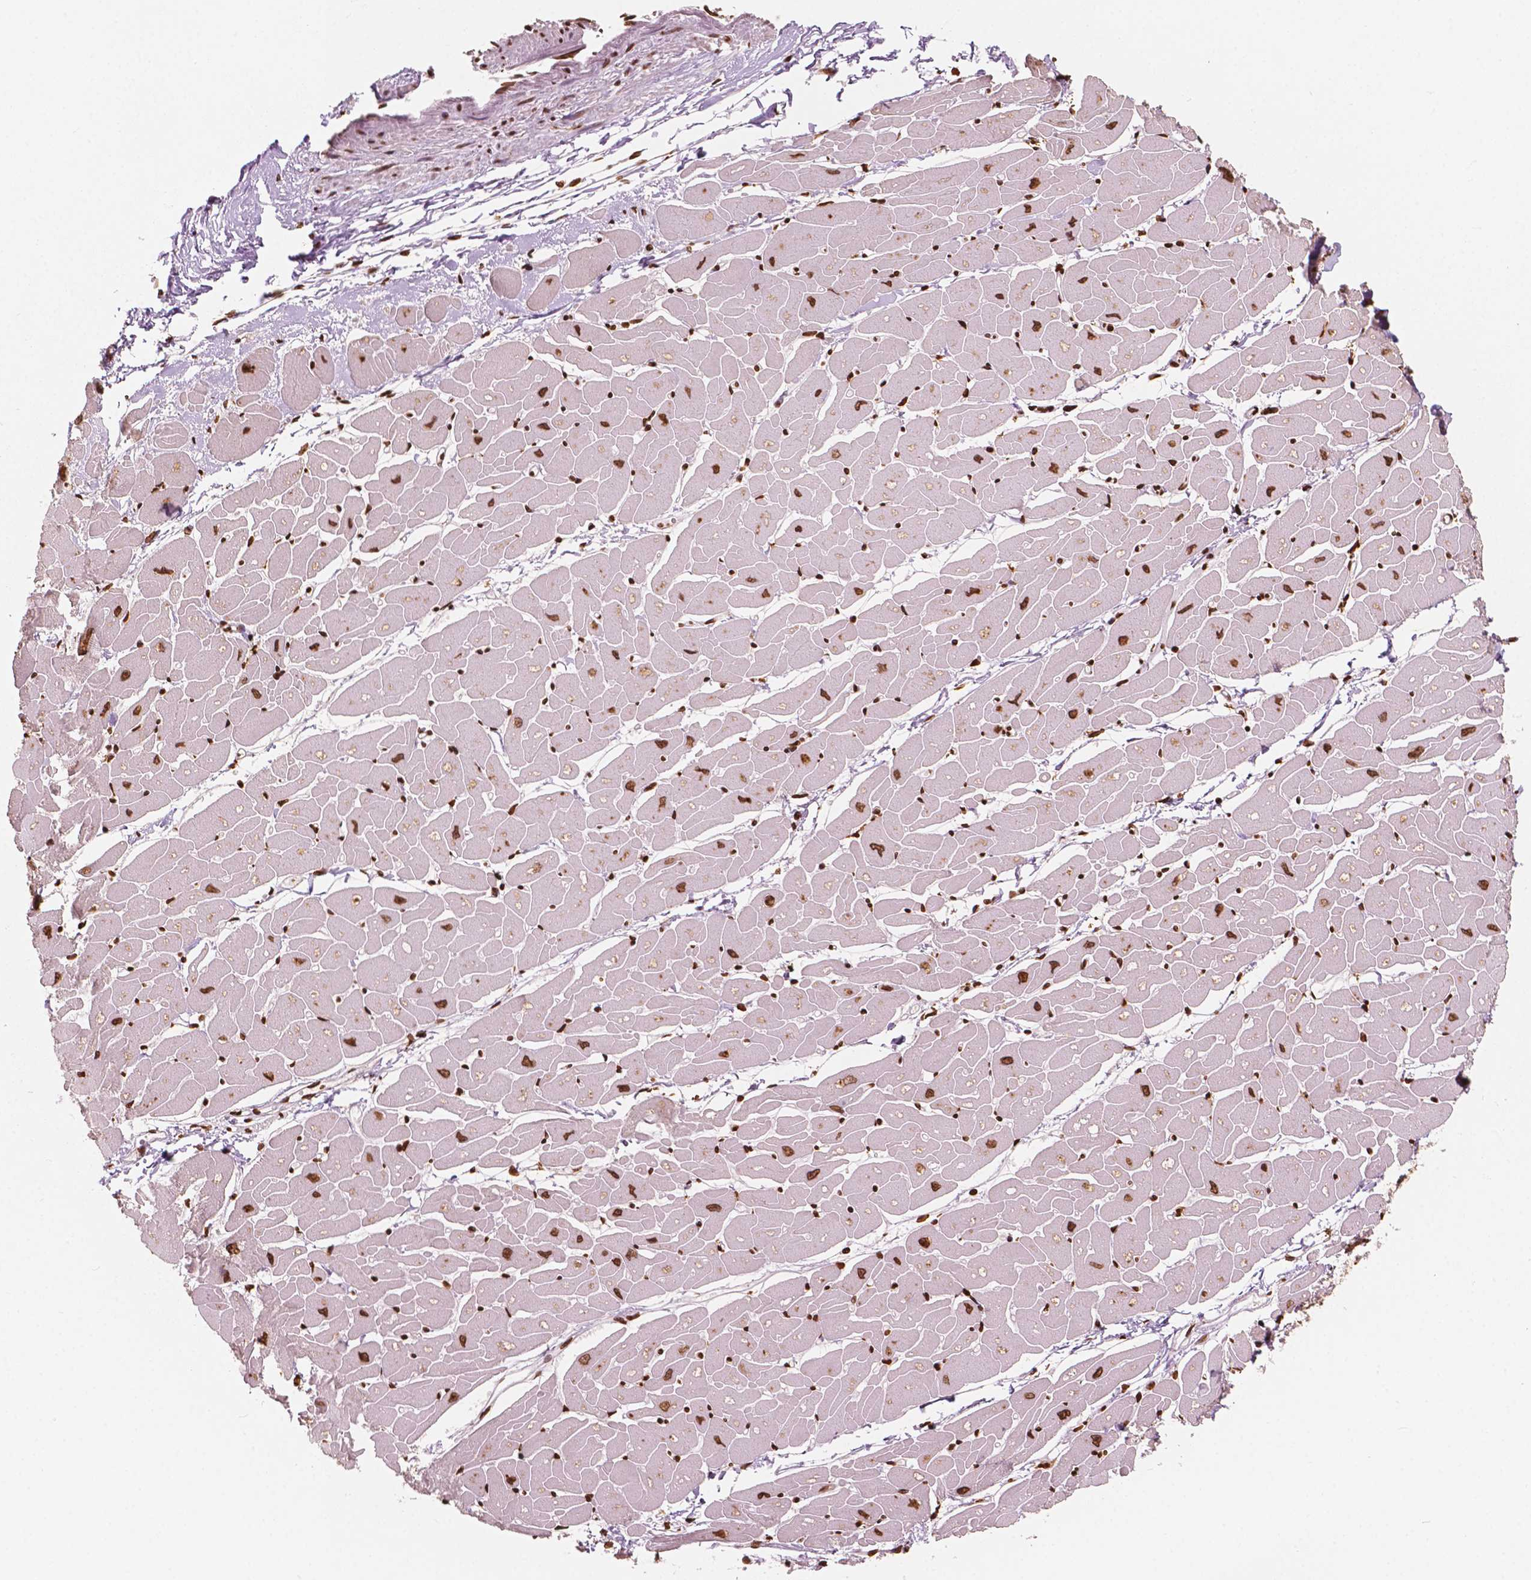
{"staining": {"intensity": "strong", "quantity": ">75%", "location": "nuclear"}, "tissue": "heart muscle", "cell_type": "Cardiomyocytes", "image_type": "normal", "snomed": [{"axis": "morphology", "description": "Normal tissue, NOS"}, {"axis": "topography", "description": "Heart"}], "caption": "Immunohistochemistry (IHC) photomicrograph of unremarkable heart muscle: heart muscle stained using immunohistochemistry (IHC) exhibits high levels of strong protein expression localized specifically in the nuclear of cardiomyocytes, appearing as a nuclear brown color.", "gene": "H3C7", "patient": {"sex": "male", "age": 57}}